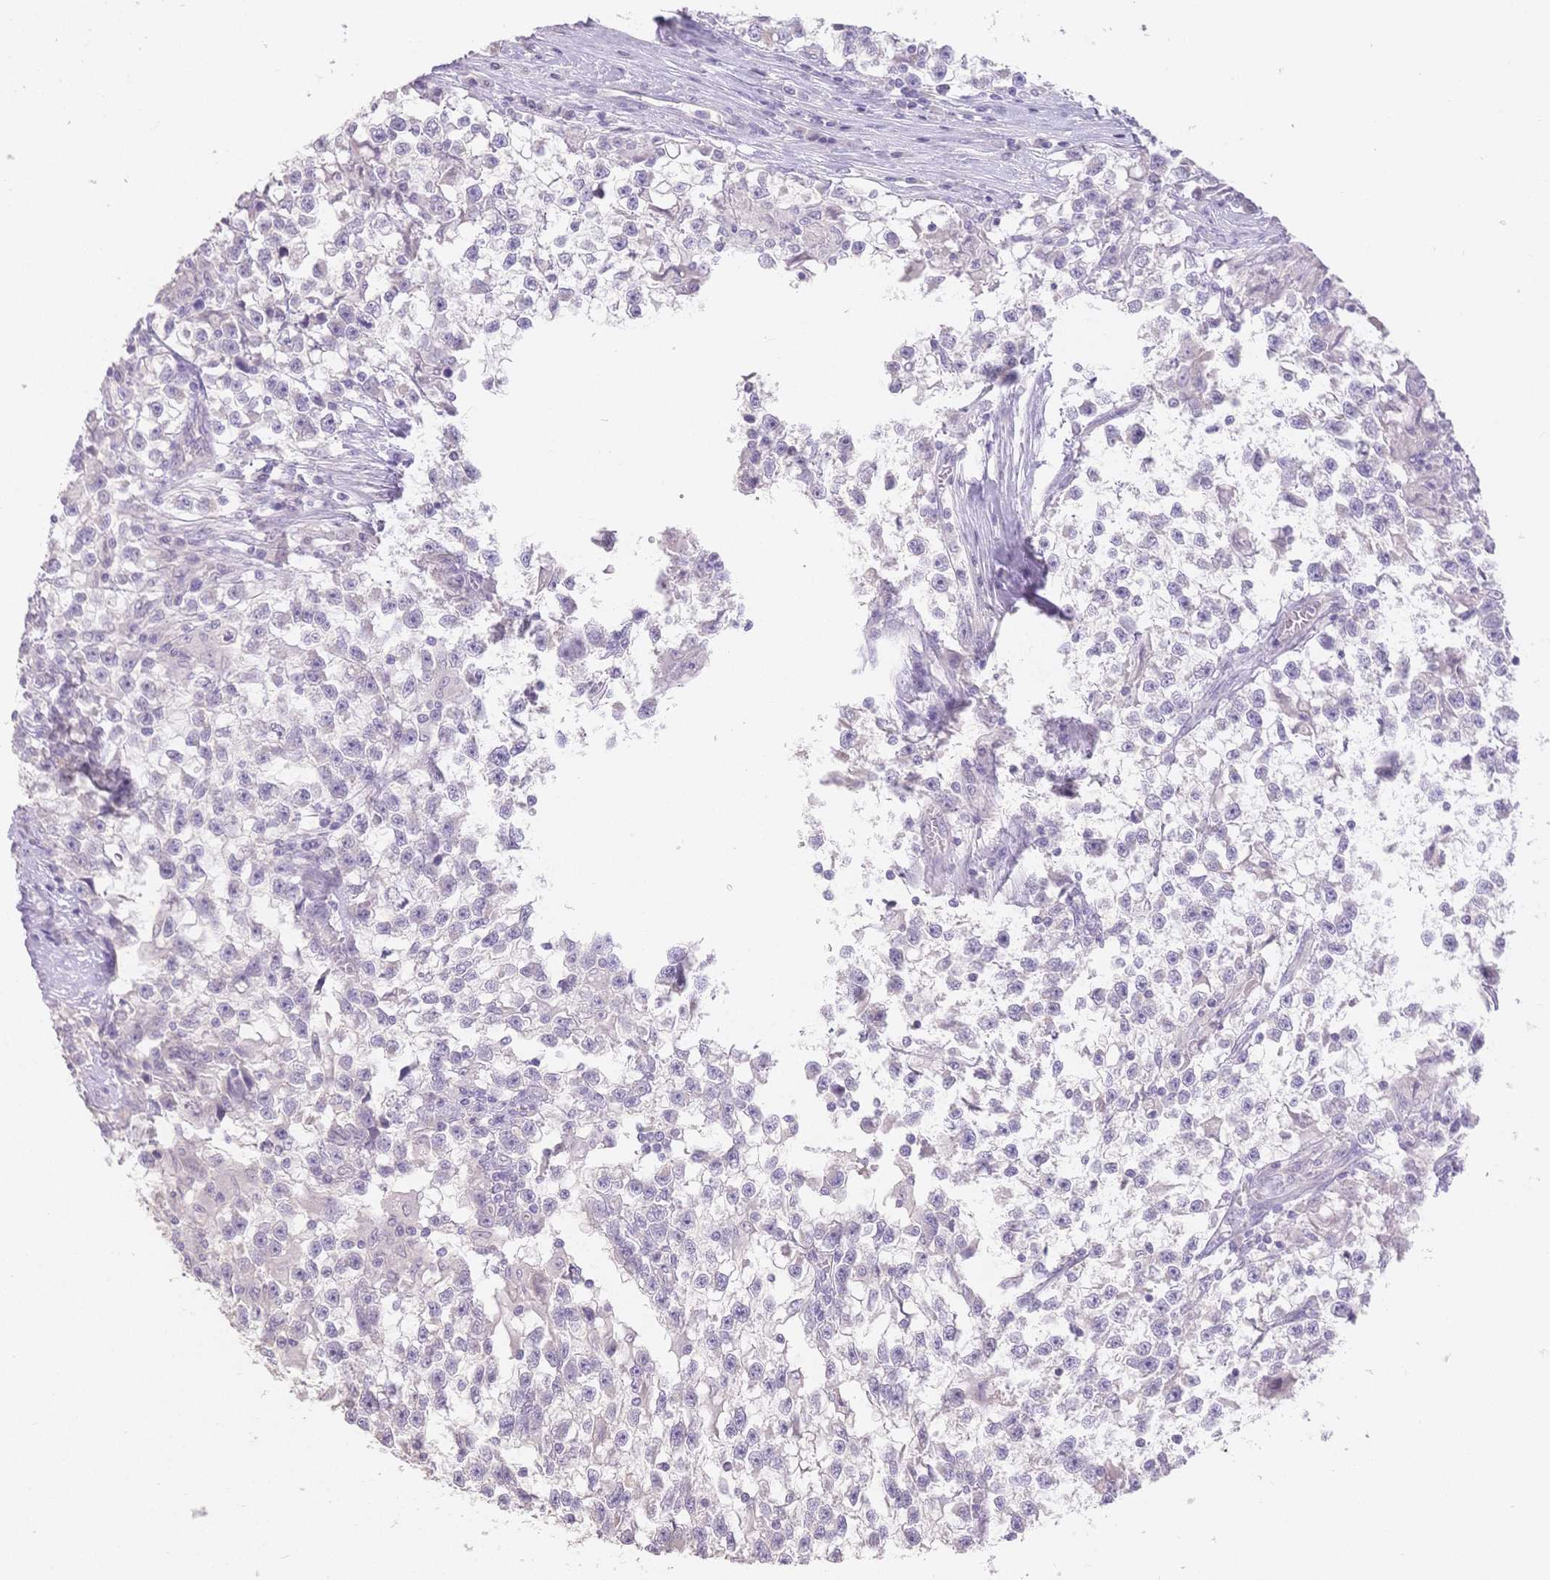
{"staining": {"intensity": "negative", "quantity": "none", "location": "none"}, "tissue": "testis cancer", "cell_type": "Tumor cells", "image_type": "cancer", "snomed": [{"axis": "morphology", "description": "Seminoma, NOS"}, {"axis": "topography", "description": "Testis"}], "caption": "Immunohistochemistry photomicrograph of seminoma (testis) stained for a protein (brown), which exhibits no expression in tumor cells.", "gene": "SUV39H2", "patient": {"sex": "male", "age": 31}}